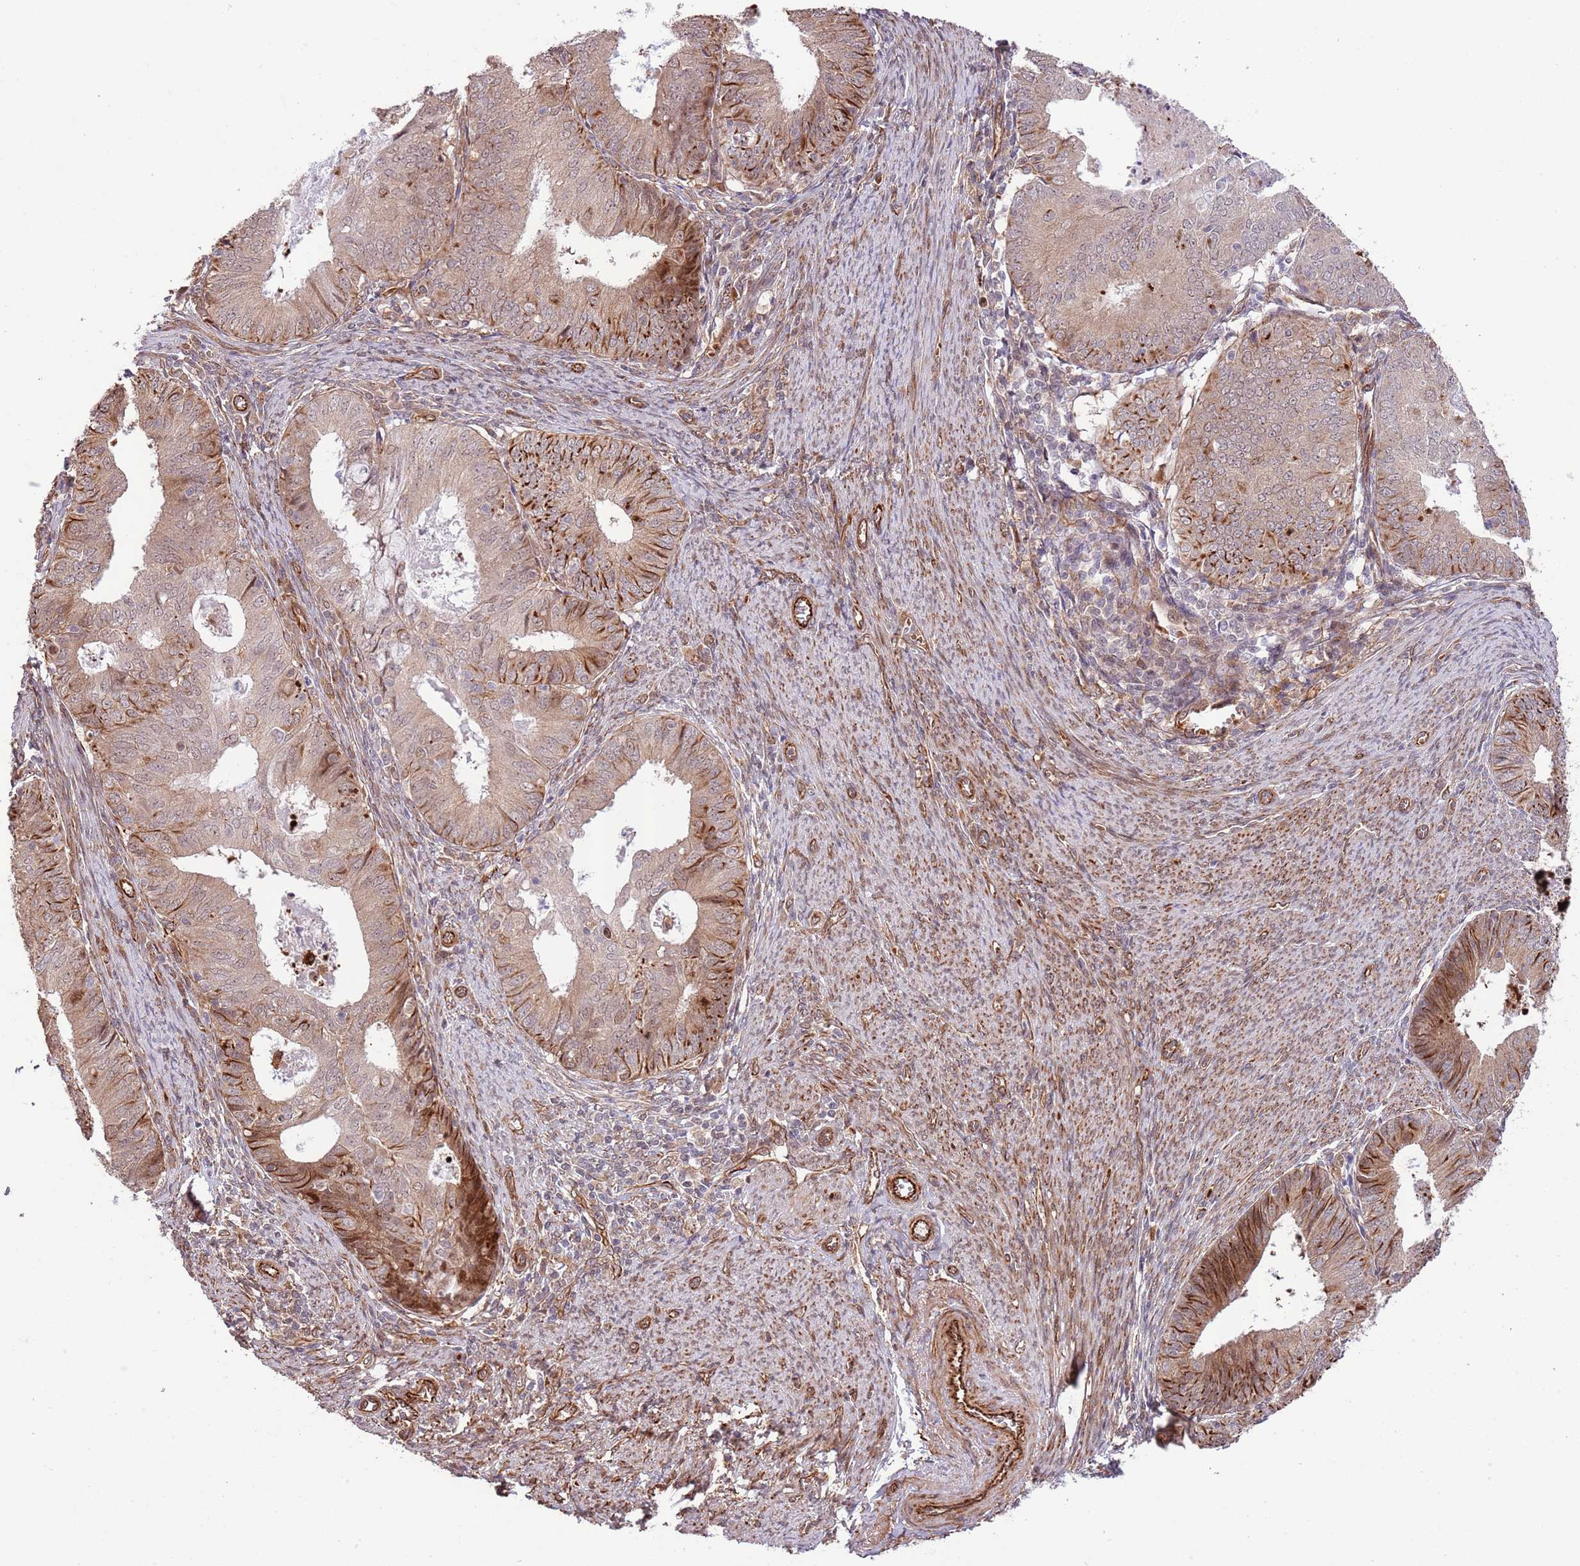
{"staining": {"intensity": "strong", "quantity": "<25%", "location": "cytoplasmic/membranous"}, "tissue": "endometrial cancer", "cell_type": "Tumor cells", "image_type": "cancer", "snomed": [{"axis": "morphology", "description": "Adenocarcinoma, NOS"}, {"axis": "topography", "description": "Endometrium"}], "caption": "DAB (3,3'-diaminobenzidine) immunohistochemical staining of endometrial adenocarcinoma reveals strong cytoplasmic/membranous protein staining in about <25% of tumor cells.", "gene": "NEK3", "patient": {"sex": "female", "age": 57}}